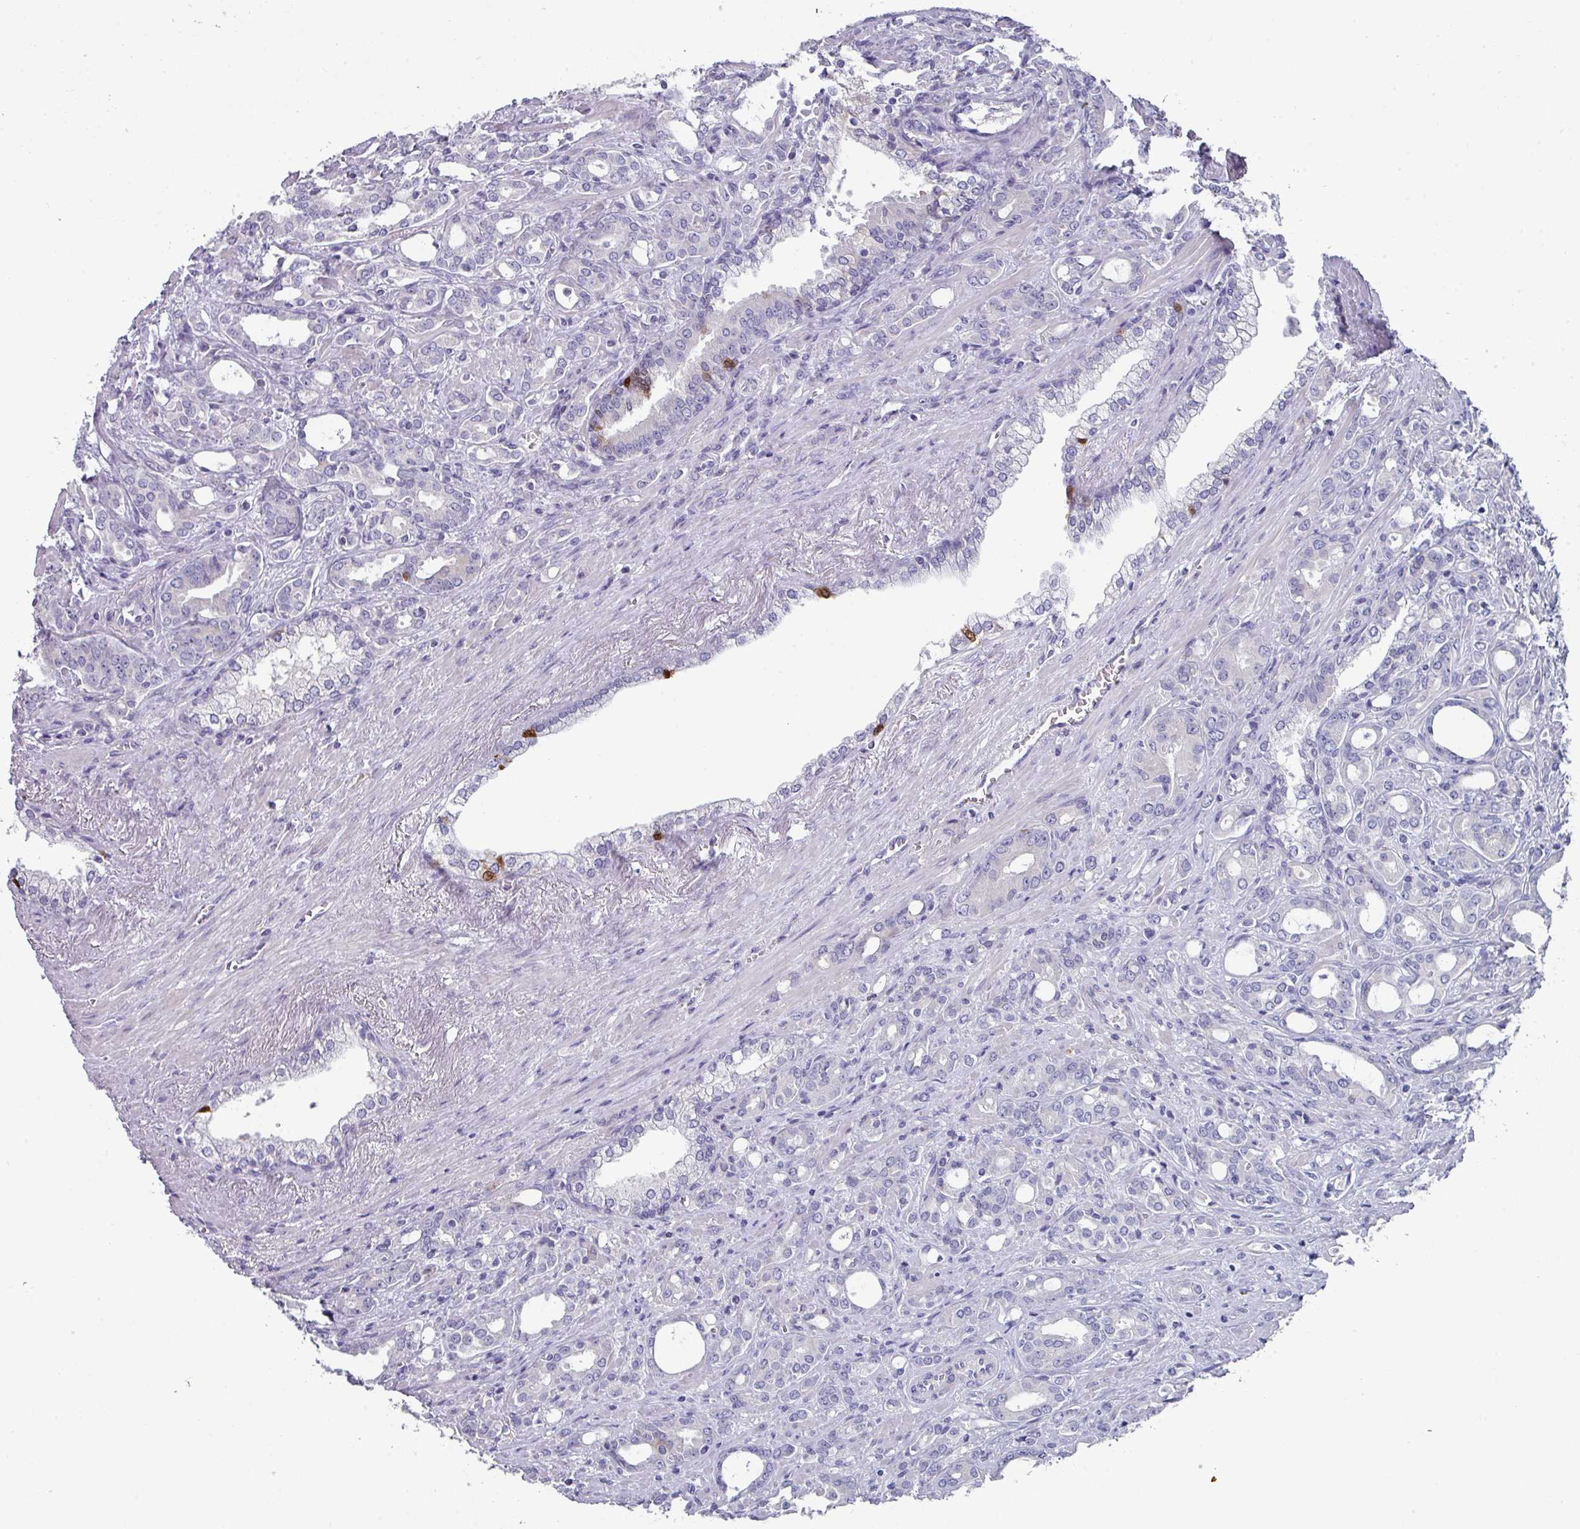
{"staining": {"intensity": "negative", "quantity": "none", "location": "none"}, "tissue": "prostate cancer", "cell_type": "Tumor cells", "image_type": "cancer", "snomed": [{"axis": "morphology", "description": "Adenocarcinoma, High grade"}, {"axis": "topography", "description": "Prostate"}], "caption": "Immunohistochemistry photomicrograph of high-grade adenocarcinoma (prostate) stained for a protein (brown), which displays no positivity in tumor cells.", "gene": "DEFB115", "patient": {"sex": "male", "age": 72}}